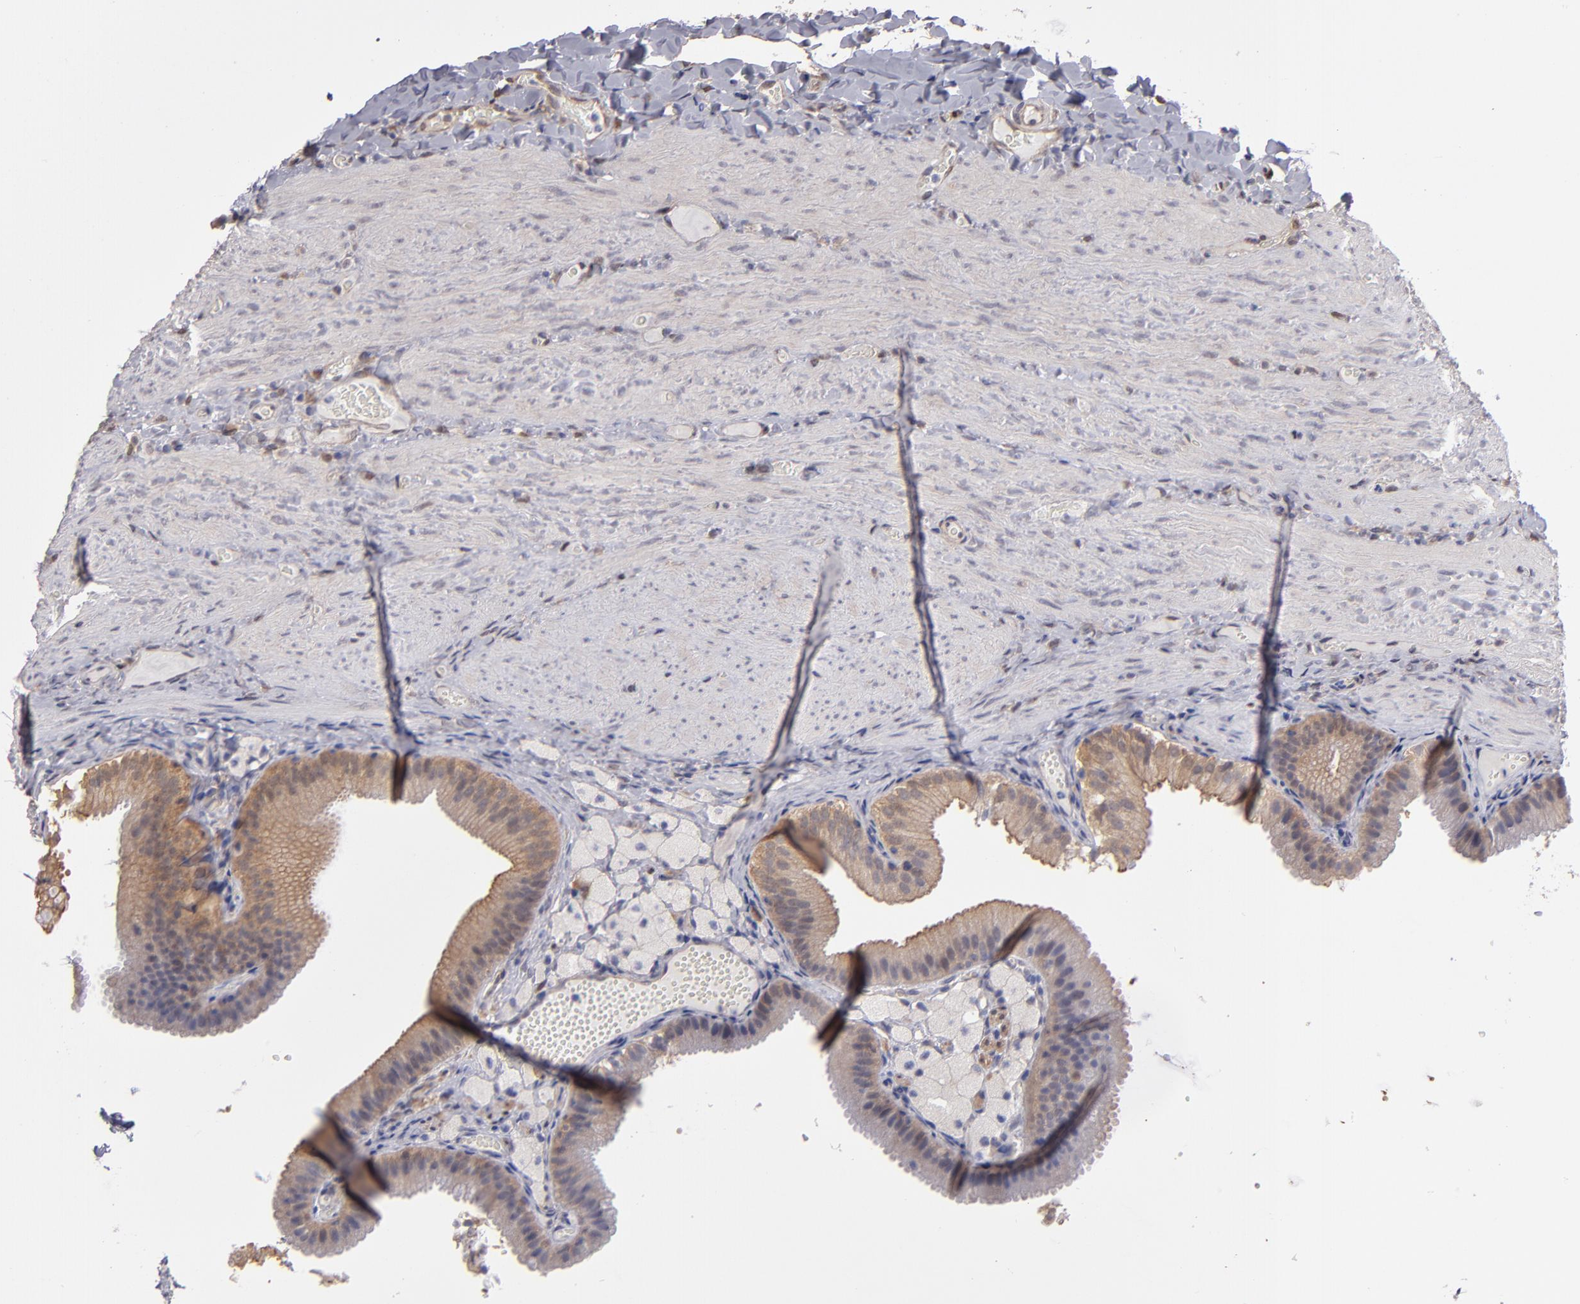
{"staining": {"intensity": "moderate", "quantity": ">75%", "location": "cytoplasmic/membranous"}, "tissue": "gallbladder", "cell_type": "Glandular cells", "image_type": "normal", "snomed": [{"axis": "morphology", "description": "Normal tissue, NOS"}, {"axis": "topography", "description": "Gallbladder"}], "caption": "Normal gallbladder was stained to show a protein in brown. There is medium levels of moderate cytoplasmic/membranous positivity in about >75% of glandular cells.", "gene": "NDRG2", "patient": {"sex": "female", "age": 24}}